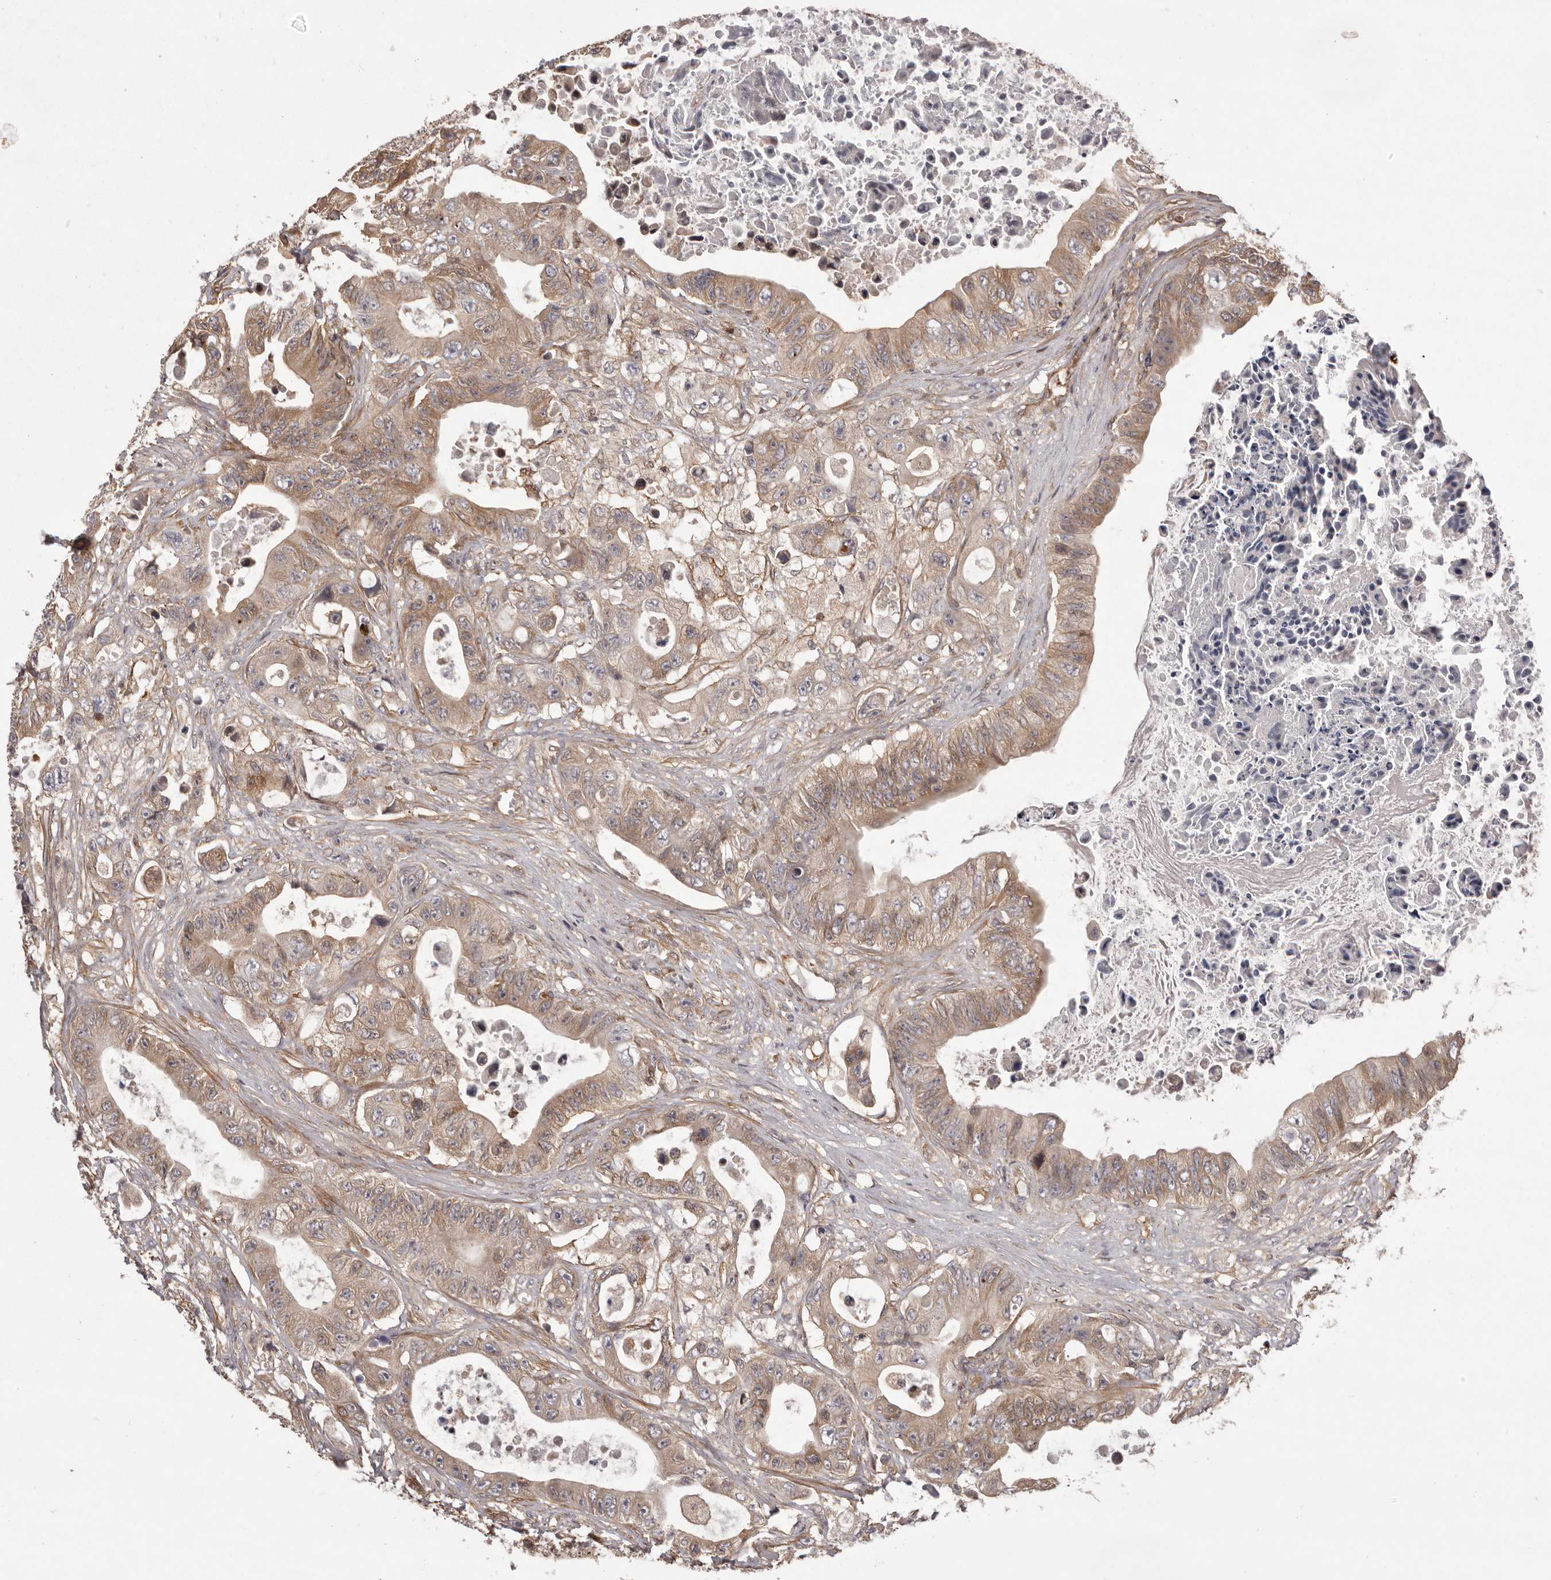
{"staining": {"intensity": "weak", "quantity": ">75%", "location": "cytoplasmic/membranous"}, "tissue": "colorectal cancer", "cell_type": "Tumor cells", "image_type": "cancer", "snomed": [{"axis": "morphology", "description": "Adenocarcinoma, NOS"}, {"axis": "topography", "description": "Colon"}], "caption": "Colorectal adenocarcinoma was stained to show a protein in brown. There is low levels of weak cytoplasmic/membranous staining in approximately >75% of tumor cells.", "gene": "NFKBIA", "patient": {"sex": "female", "age": 46}}